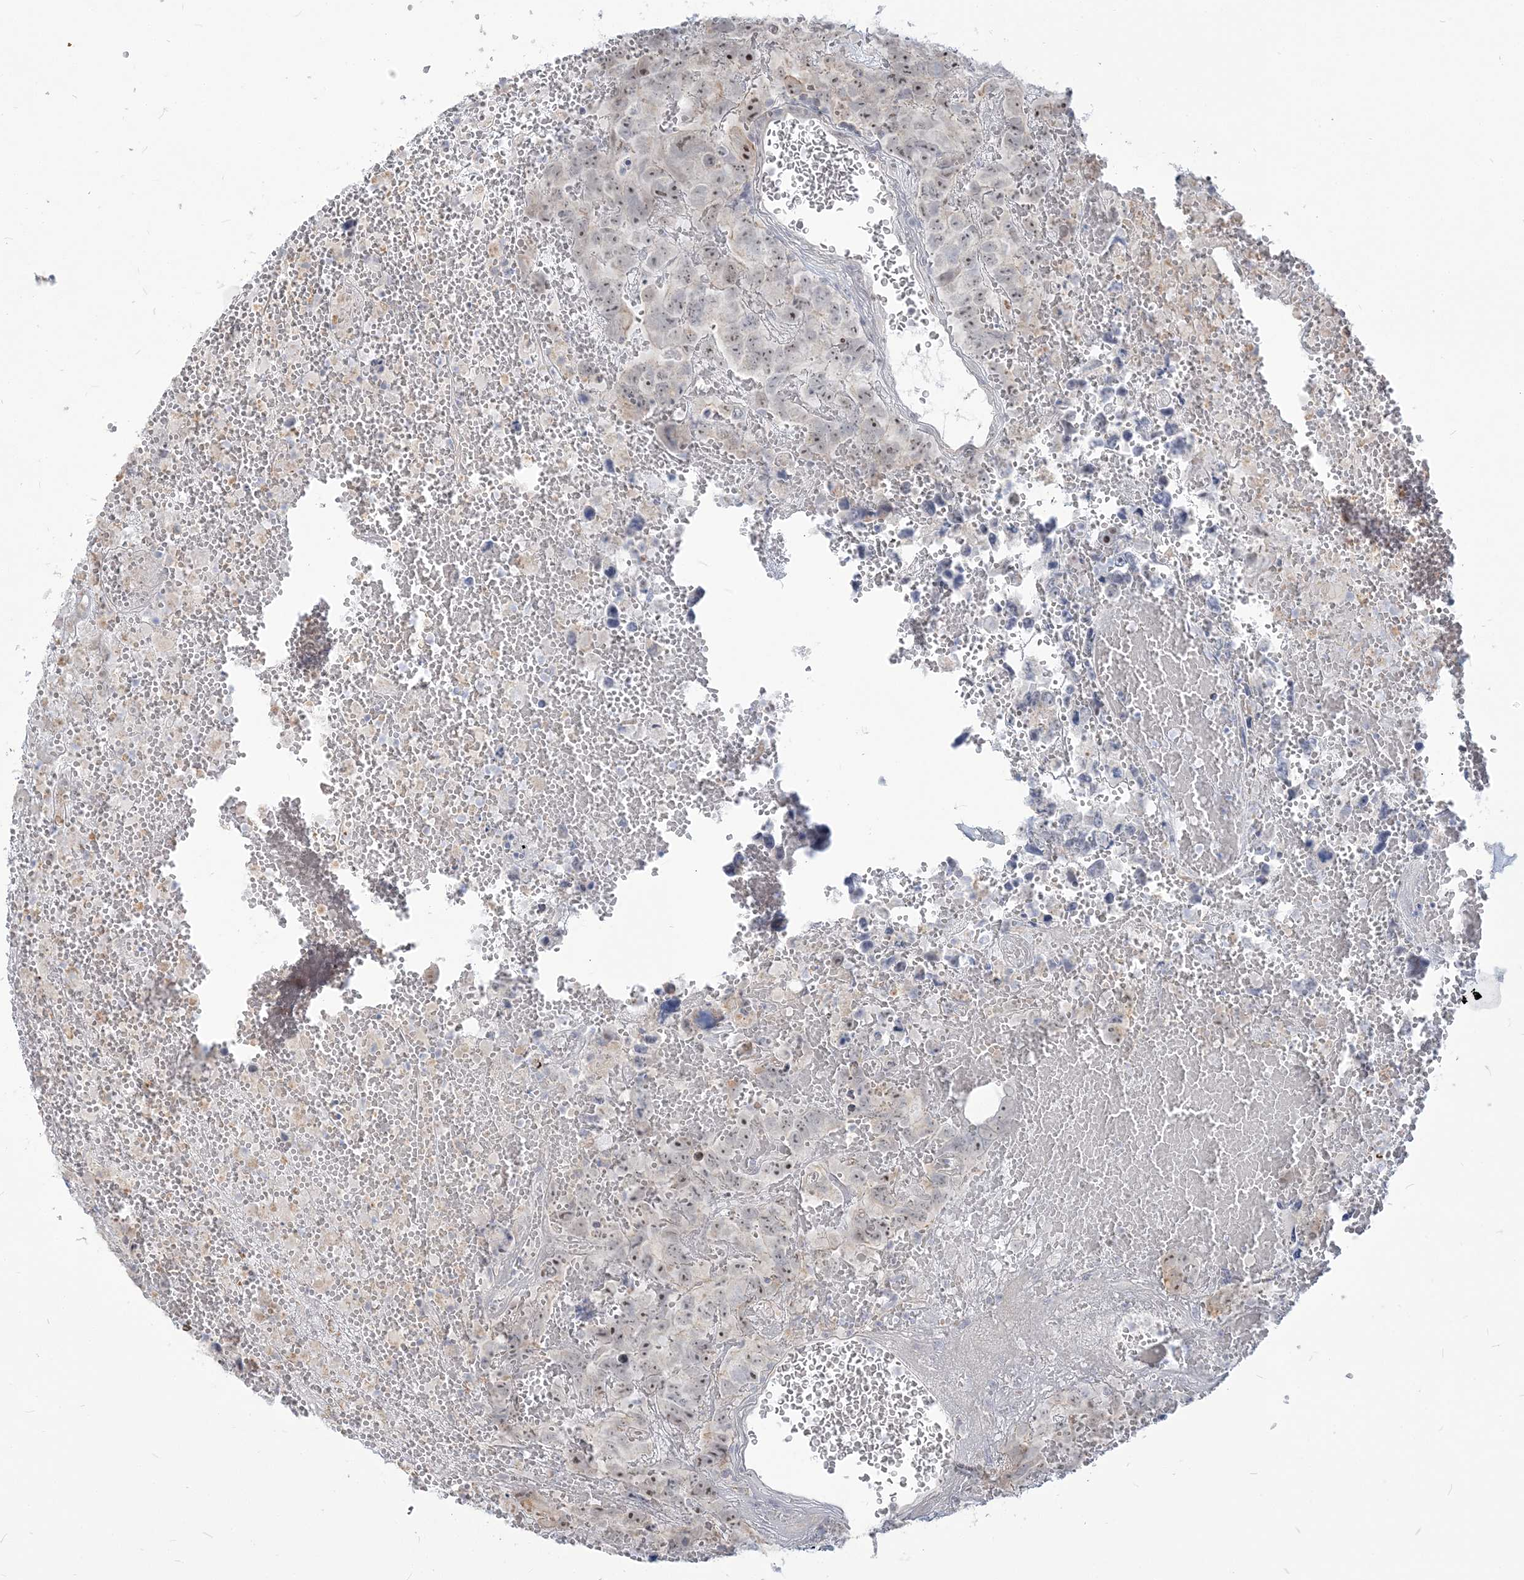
{"staining": {"intensity": "moderate", "quantity": "25%-75%", "location": "nuclear"}, "tissue": "testis cancer", "cell_type": "Tumor cells", "image_type": "cancer", "snomed": [{"axis": "morphology", "description": "Carcinoma, Embryonal, NOS"}, {"axis": "topography", "description": "Testis"}], "caption": "A micrograph showing moderate nuclear expression in about 25%-75% of tumor cells in testis embryonal carcinoma, as visualized by brown immunohistochemical staining.", "gene": "SDAD1", "patient": {"sex": "male", "age": 45}}